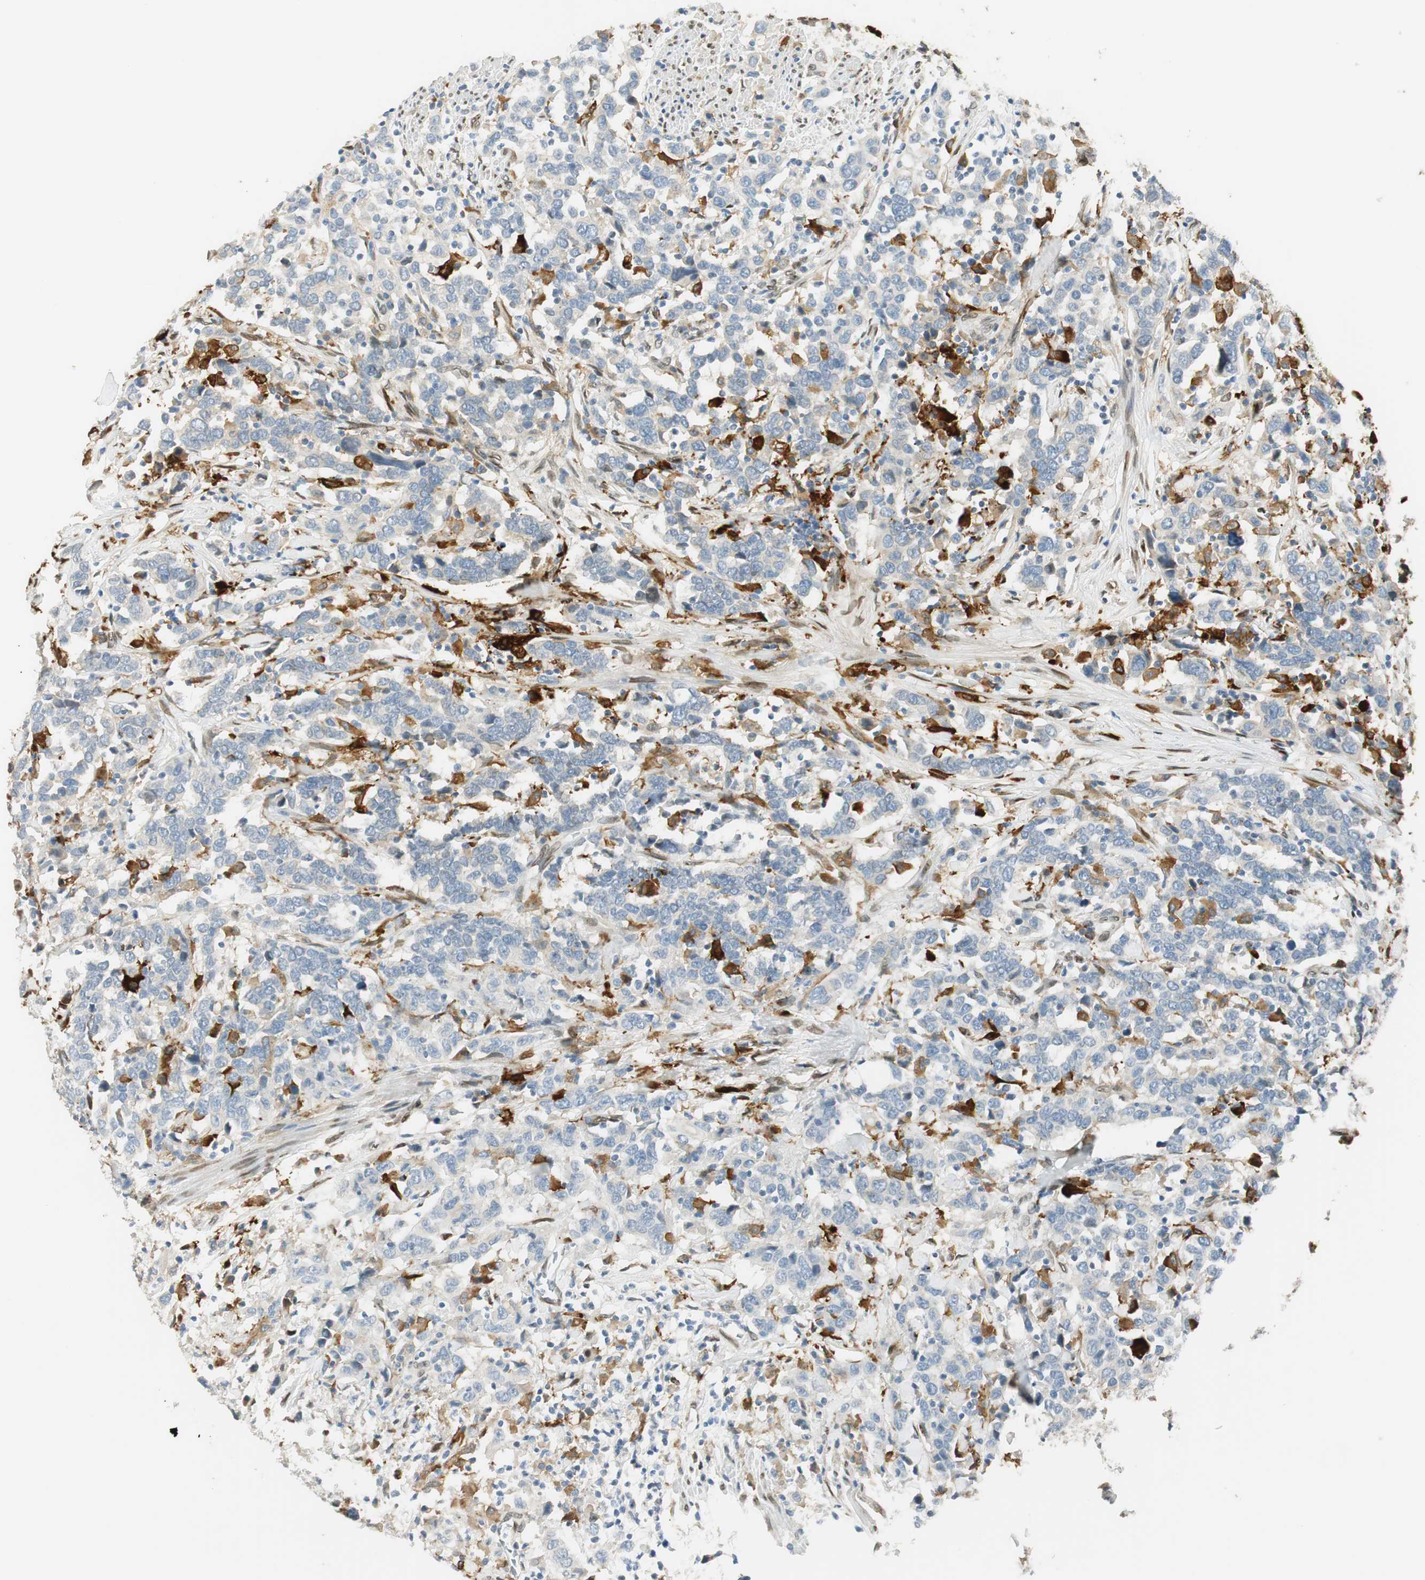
{"staining": {"intensity": "strong", "quantity": "<25%", "location": "cytoplasmic/membranous"}, "tissue": "urothelial cancer", "cell_type": "Tumor cells", "image_type": "cancer", "snomed": [{"axis": "morphology", "description": "Urothelial carcinoma, High grade"}, {"axis": "topography", "description": "Urinary bladder"}], "caption": "High-magnification brightfield microscopy of urothelial cancer stained with DAB (3,3'-diaminobenzidine) (brown) and counterstained with hematoxylin (blue). tumor cells exhibit strong cytoplasmic/membranous positivity is appreciated in about<25% of cells.", "gene": "TMEM260", "patient": {"sex": "male", "age": 61}}